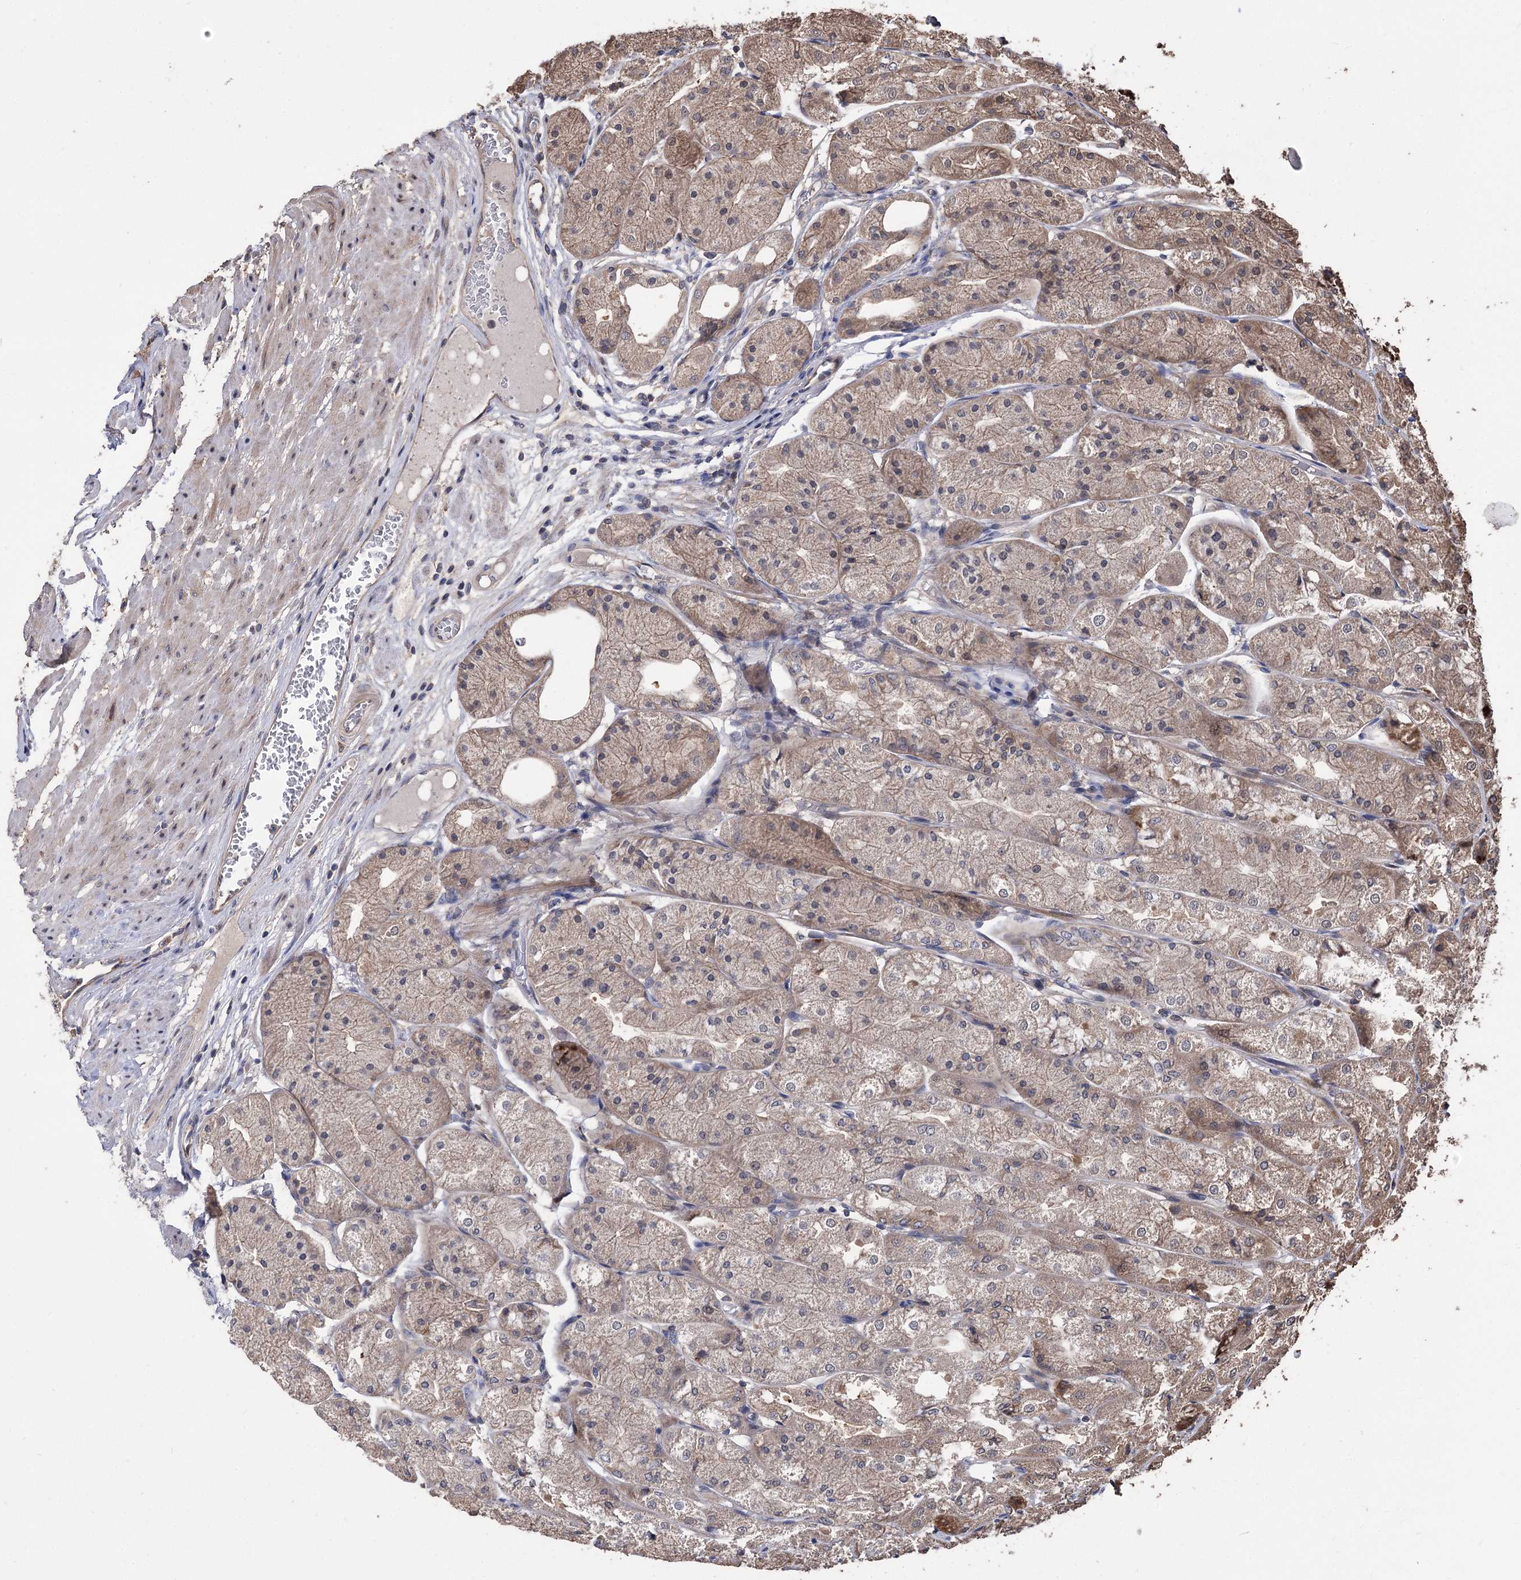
{"staining": {"intensity": "moderate", "quantity": "25%-75%", "location": "cytoplasmic/membranous"}, "tissue": "stomach", "cell_type": "Glandular cells", "image_type": "normal", "snomed": [{"axis": "morphology", "description": "Normal tissue, NOS"}, {"axis": "topography", "description": "Stomach, upper"}], "caption": "Immunohistochemistry (DAB) staining of normal stomach shows moderate cytoplasmic/membranous protein expression in approximately 25%-75% of glandular cells. The protein of interest is stained brown, and the nuclei are stained in blue (DAB IHC with brightfield microscopy, high magnification).", "gene": "RASSF3", "patient": {"sex": "male", "age": 72}}